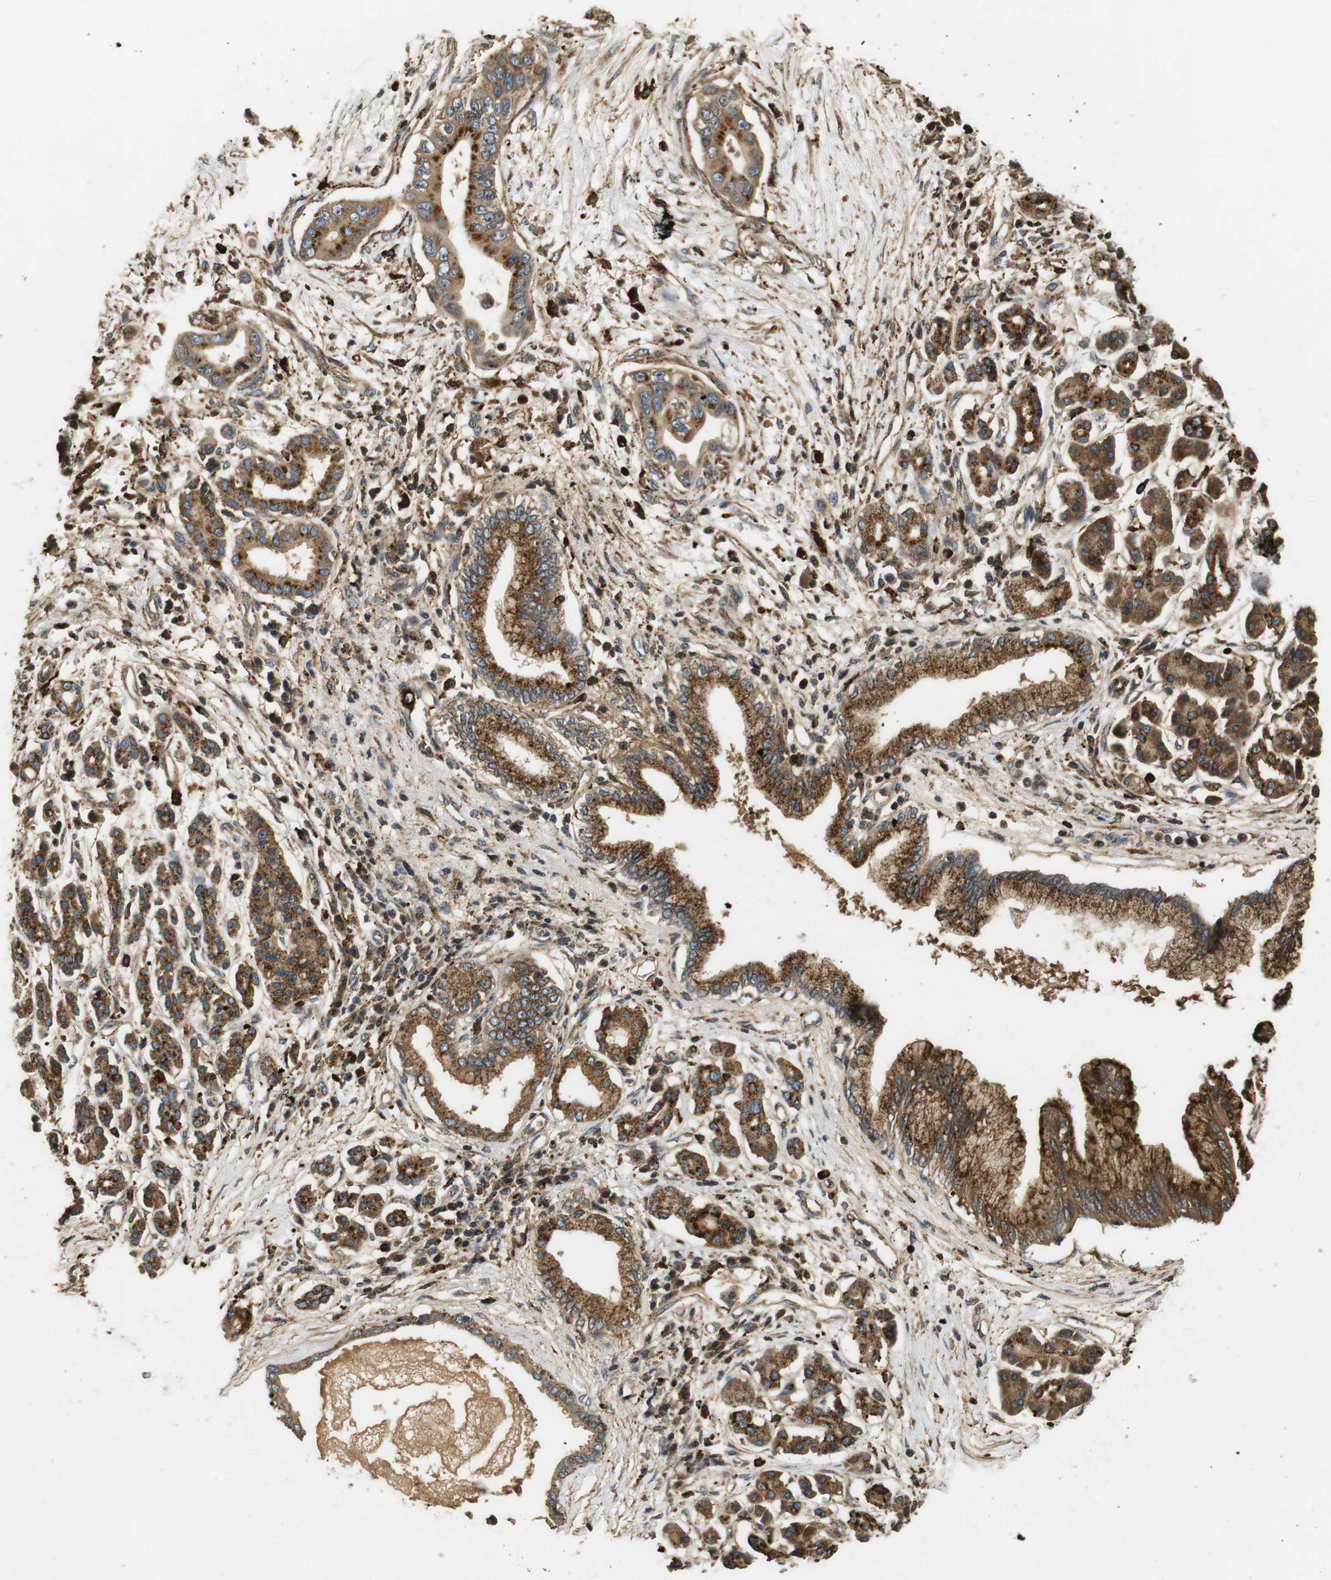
{"staining": {"intensity": "moderate", "quantity": ">75%", "location": "cytoplasmic/membranous"}, "tissue": "pancreatic cancer", "cell_type": "Tumor cells", "image_type": "cancer", "snomed": [{"axis": "morphology", "description": "Adenocarcinoma, NOS"}, {"axis": "topography", "description": "Pancreas"}], "caption": "Adenocarcinoma (pancreatic) tissue displays moderate cytoplasmic/membranous positivity in about >75% of tumor cells, visualized by immunohistochemistry.", "gene": "TXNRD1", "patient": {"sex": "male", "age": 77}}